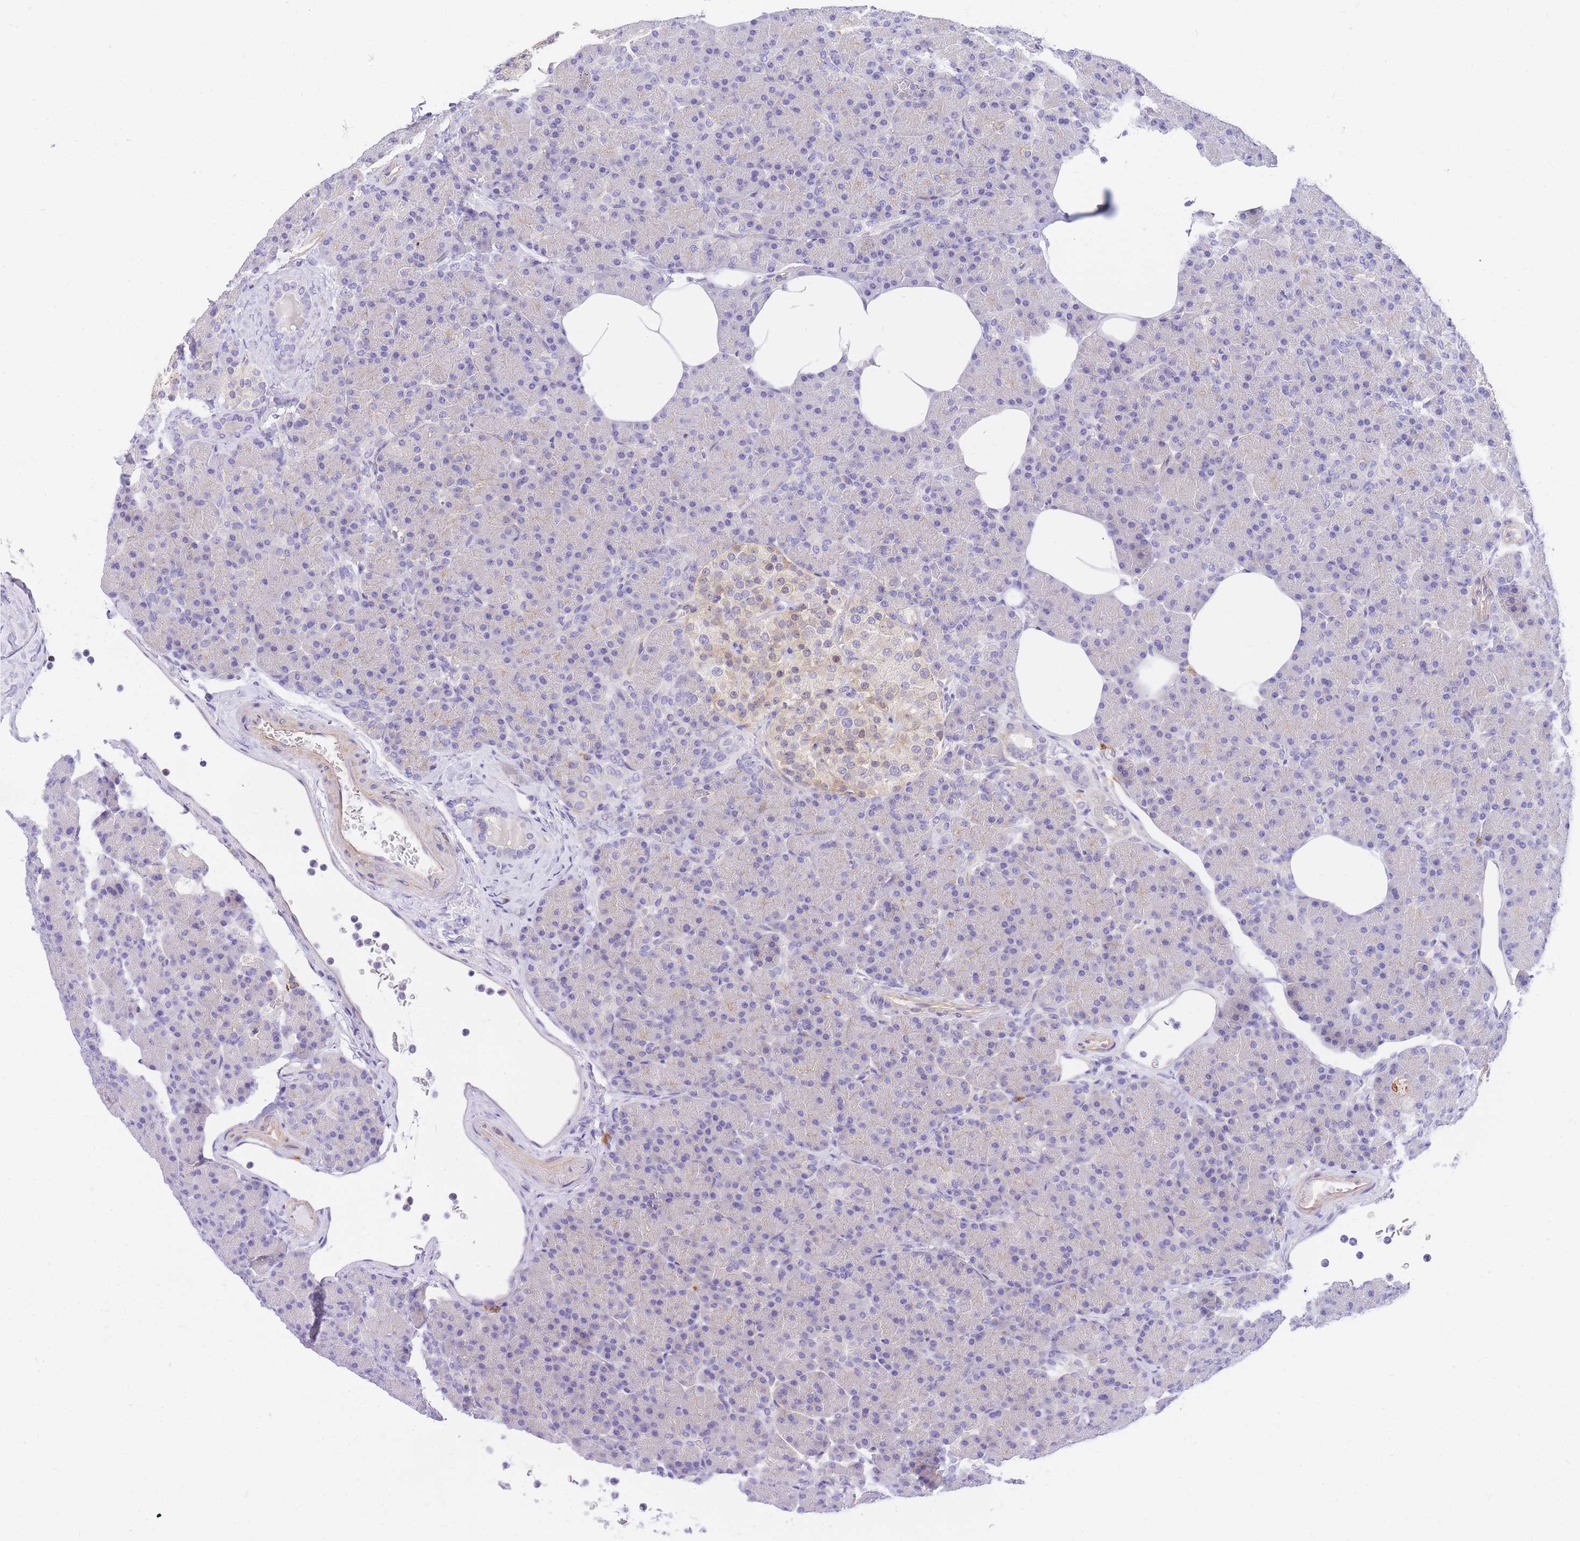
{"staining": {"intensity": "negative", "quantity": "none", "location": "none"}, "tissue": "pancreas", "cell_type": "Exocrine glandular cells", "image_type": "normal", "snomed": [{"axis": "morphology", "description": "Normal tissue, NOS"}, {"axis": "topography", "description": "Pancreas"}], "caption": "An immunohistochemistry (IHC) image of unremarkable pancreas is shown. There is no staining in exocrine glandular cells of pancreas.", "gene": "SRSF12", "patient": {"sex": "female", "age": 43}}